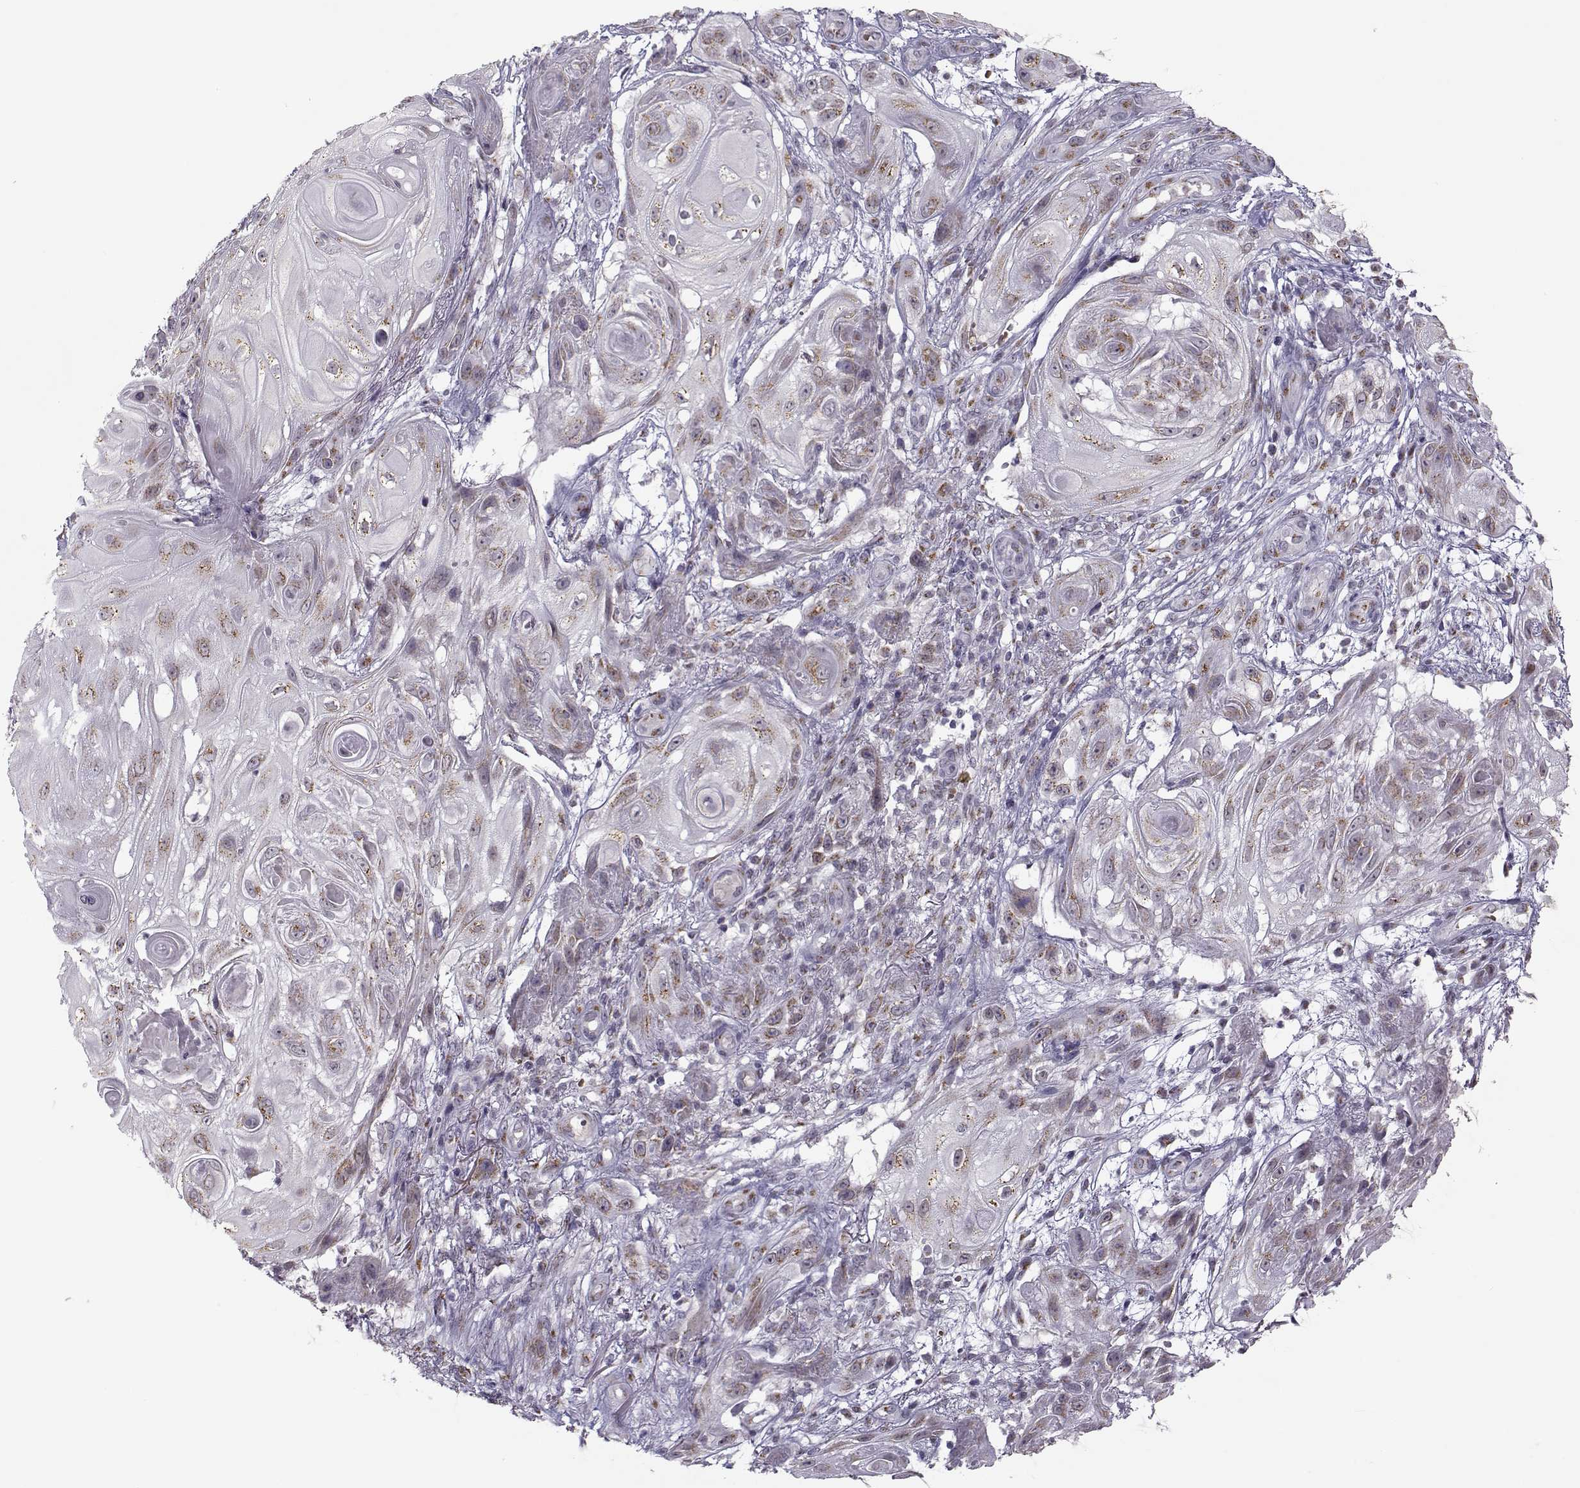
{"staining": {"intensity": "weak", "quantity": ">75%", "location": "cytoplasmic/membranous"}, "tissue": "skin cancer", "cell_type": "Tumor cells", "image_type": "cancer", "snomed": [{"axis": "morphology", "description": "Squamous cell carcinoma, NOS"}, {"axis": "topography", "description": "Skin"}], "caption": "Skin squamous cell carcinoma stained for a protein reveals weak cytoplasmic/membranous positivity in tumor cells. (DAB IHC, brown staining for protein, blue staining for nuclei).", "gene": "SLC4A5", "patient": {"sex": "male", "age": 62}}